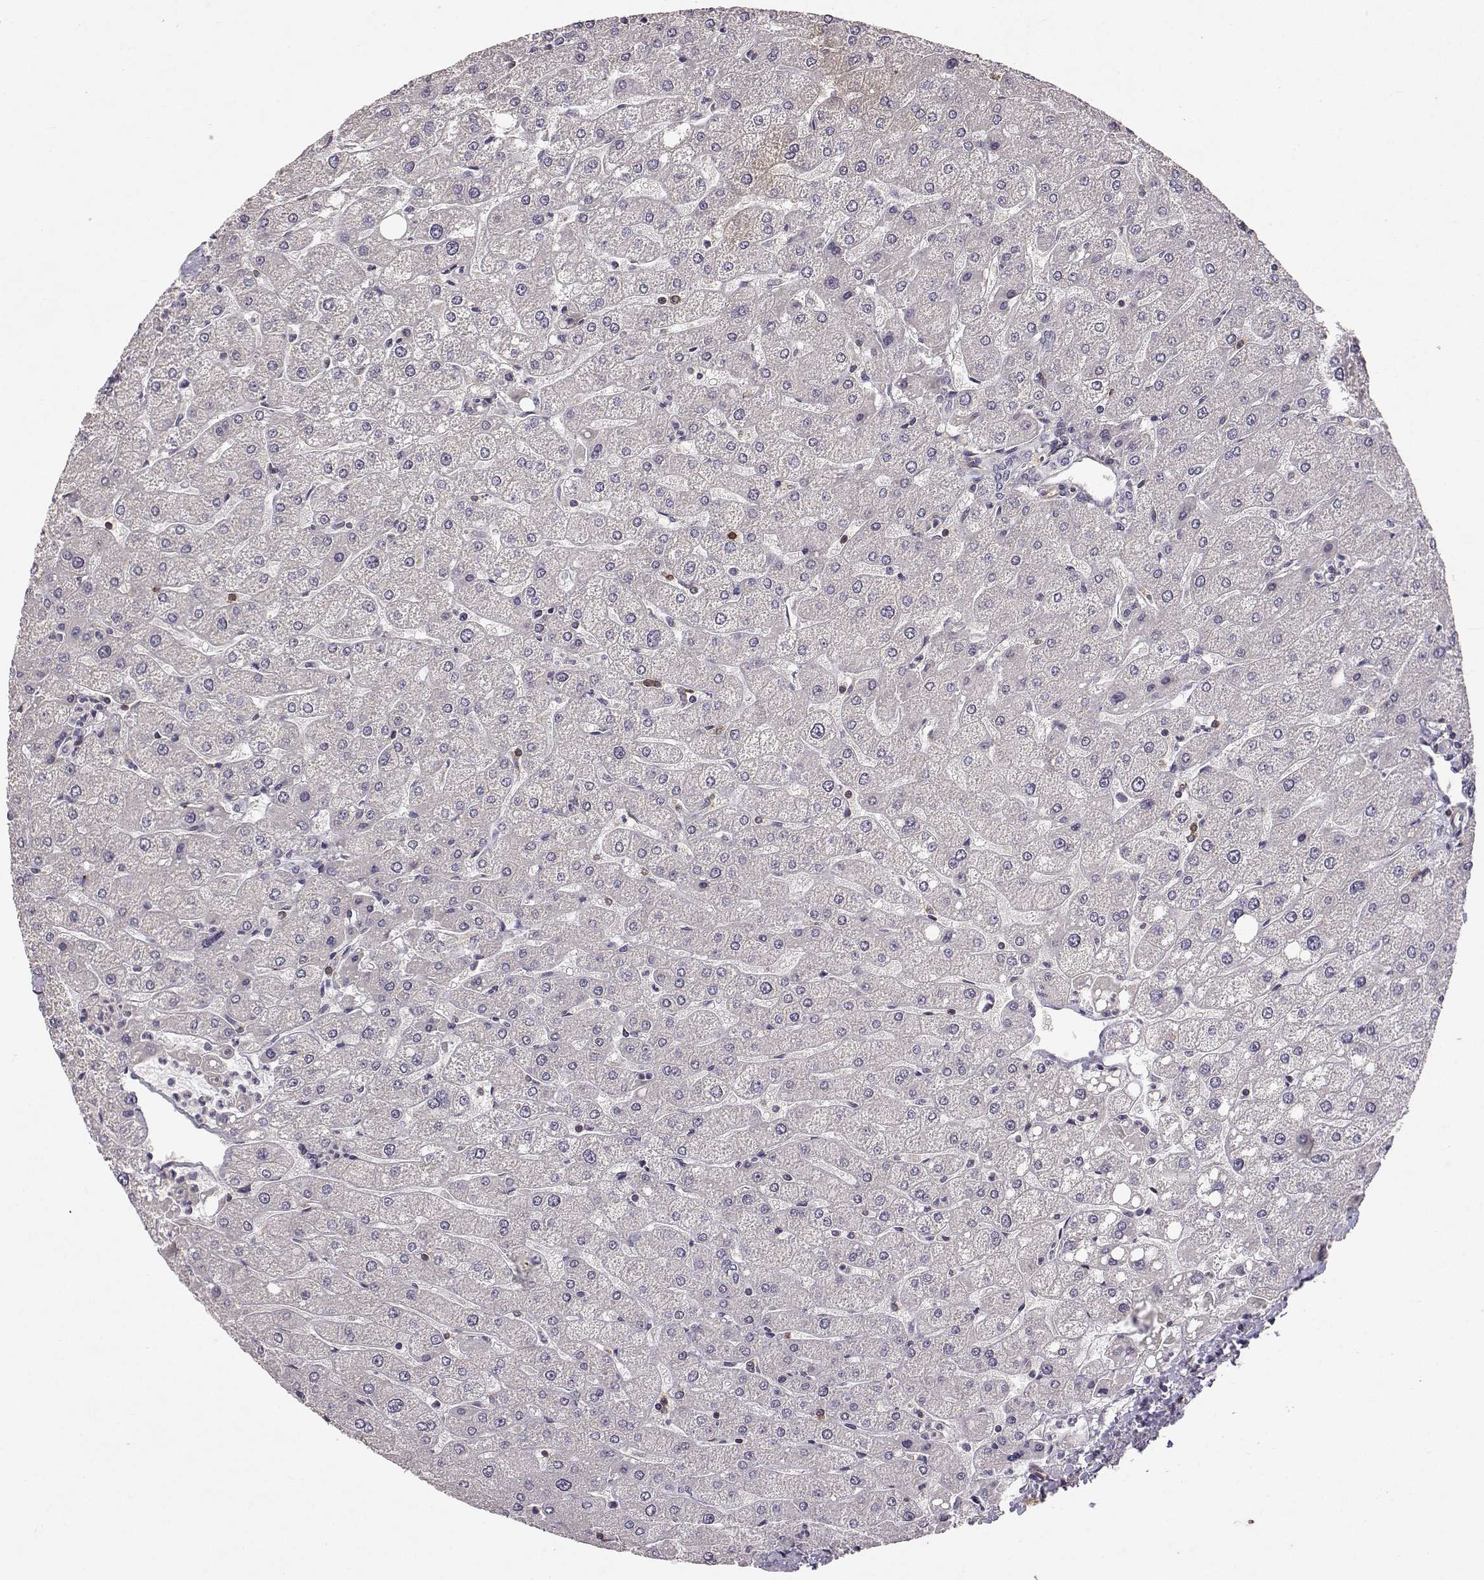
{"staining": {"intensity": "negative", "quantity": "none", "location": "none"}, "tissue": "liver", "cell_type": "Cholangiocytes", "image_type": "normal", "snomed": [{"axis": "morphology", "description": "Normal tissue, NOS"}, {"axis": "topography", "description": "Liver"}], "caption": "A histopathology image of liver stained for a protein shows no brown staining in cholangiocytes.", "gene": "IFITM1", "patient": {"sex": "male", "age": 67}}